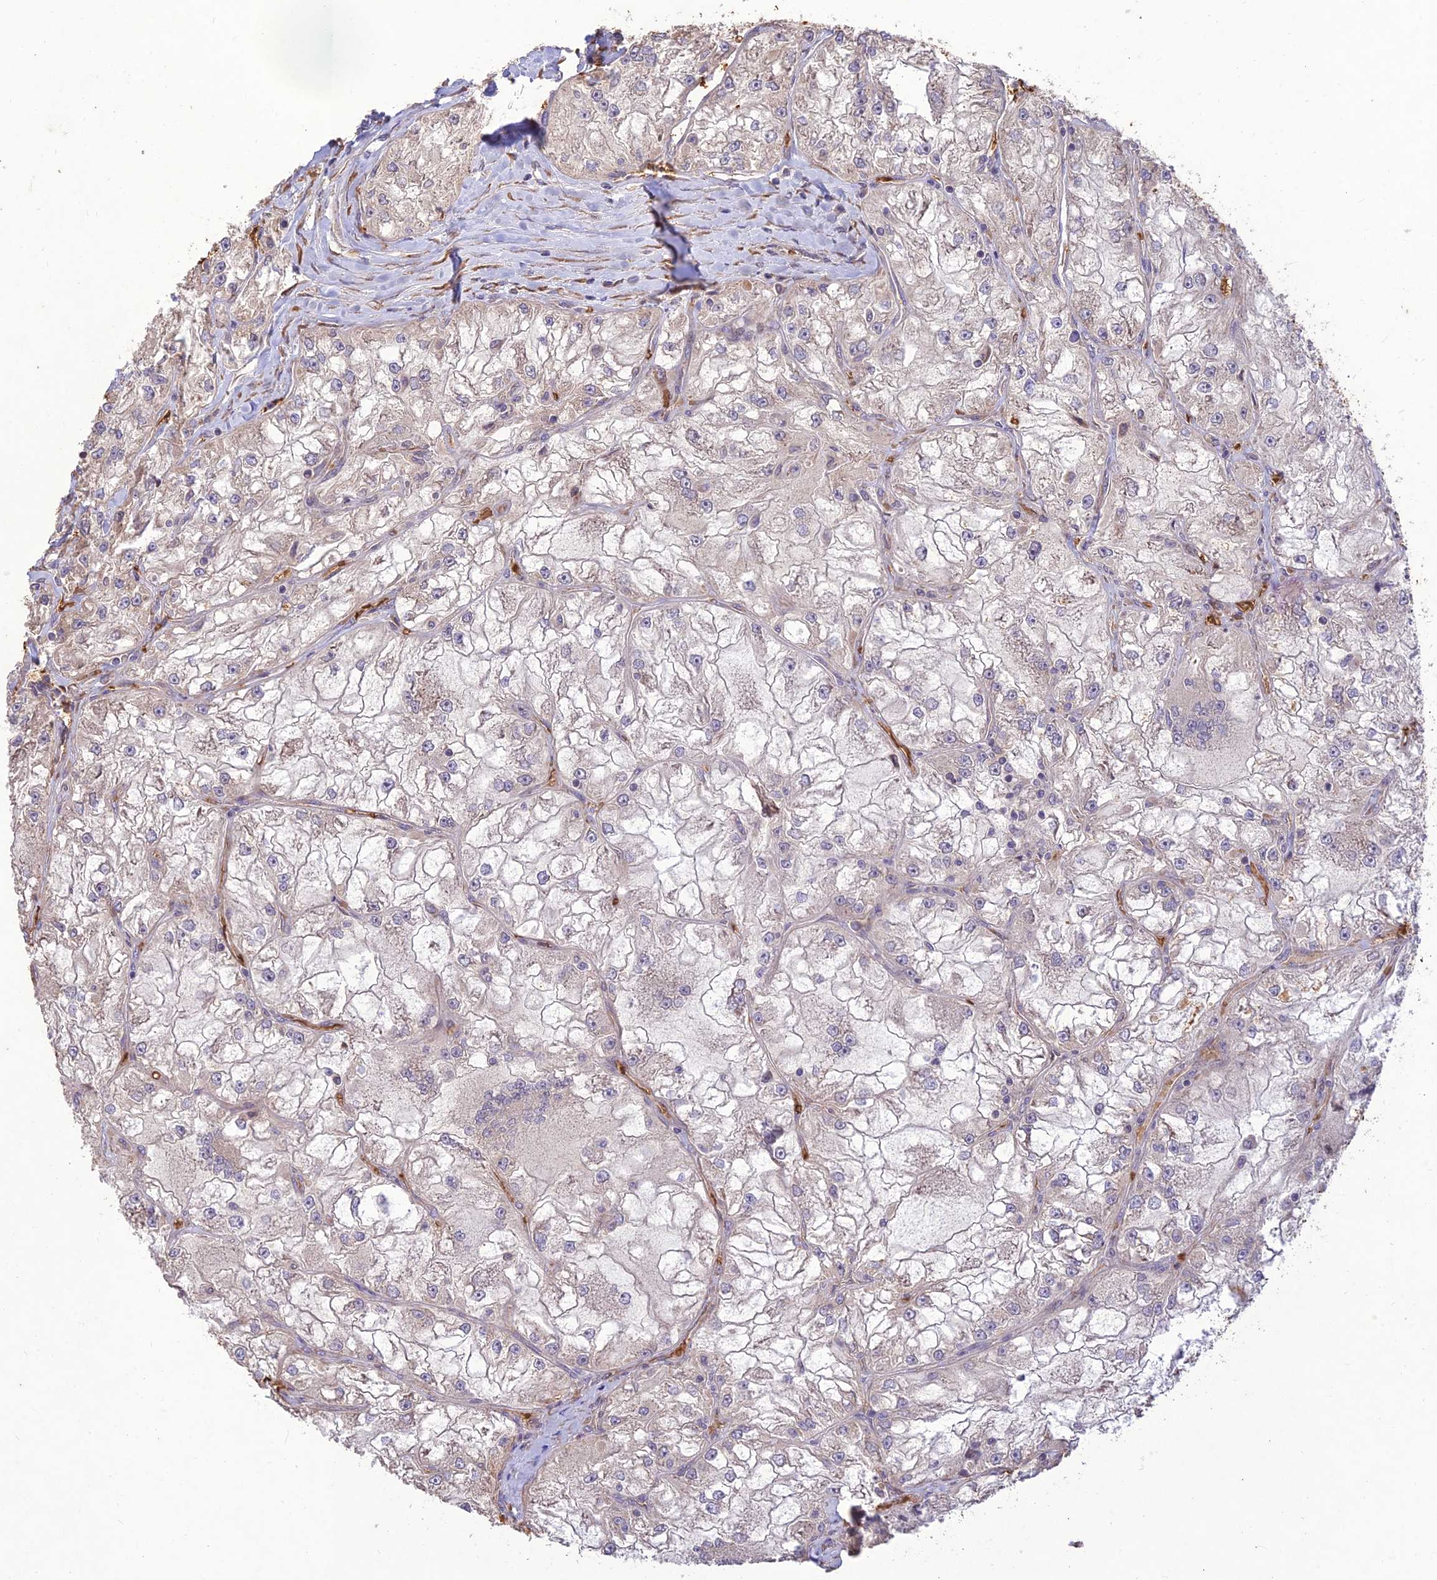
{"staining": {"intensity": "negative", "quantity": "none", "location": "none"}, "tissue": "renal cancer", "cell_type": "Tumor cells", "image_type": "cancer", "snomed": [{"axis": "morphology", "description": "Adenocarcinoma, NOS"}, {"axis": "topography", "description": "Kidney"}], "caption": "This micrograph is of renal cancer (adenocarcinoma) stained with immunohistochemistry (IHC) to label a protein in brown with the nuclei are counter-stained blue. There is no expression in tumor cells.", "gene": "PPP1R11", "patient": {"sex": "female", "age": 72}}